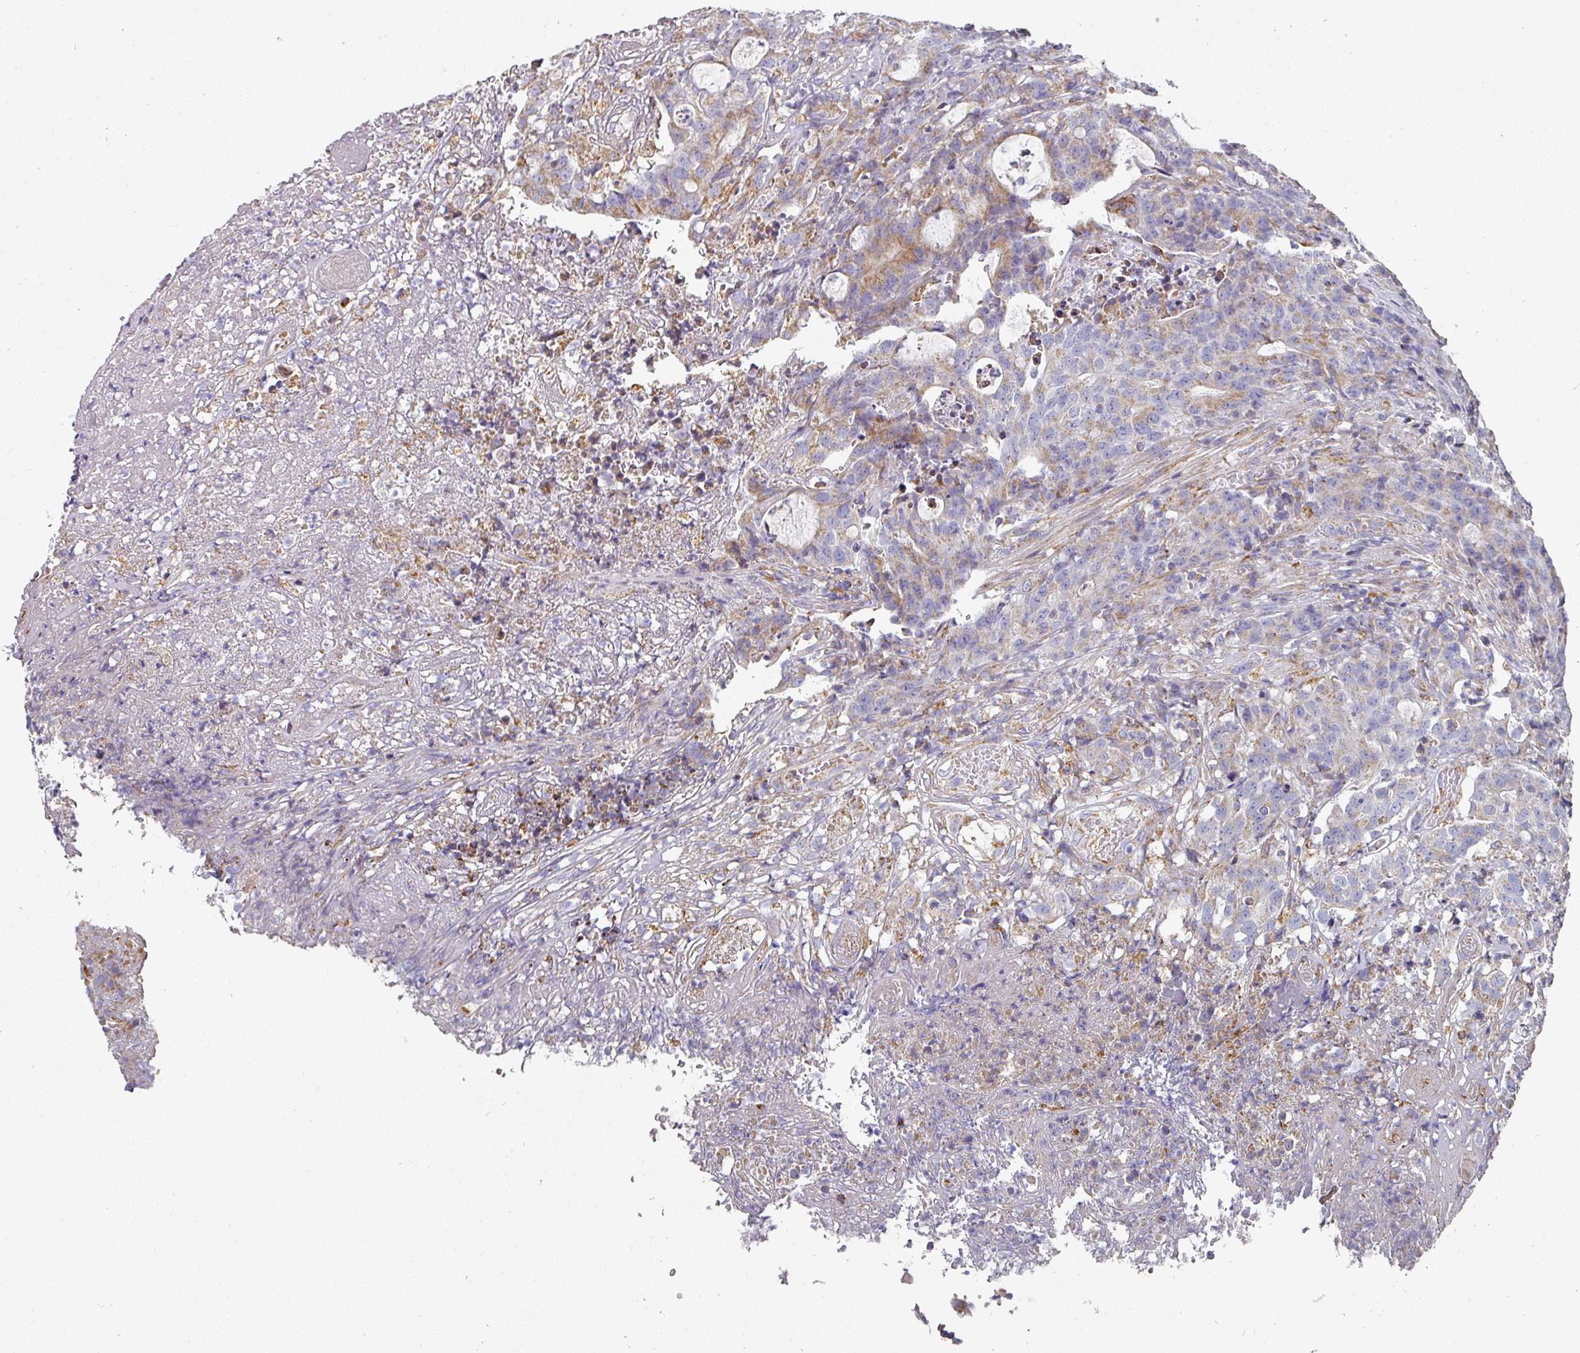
{"staining": {"intensity": "moderate", "quantity": "25%-75%", "location": "cytoplasmic/membranous"}, "tissue": "colorectal cancer", "cell_type": "Tumor cells", "image_type": "cancer", "snomed": [{"axis": "morphology", "description": "Adenocarcinoma, NOS"}, {"axis": "topography", "description": "Colon"}], "caption": "Moderate cytoplasmic/membranous protein staining is appreciated in about 25%-75% of tumor cells in colorectal cancer.", "gene": "UQCRFS1", "patient": {"sex": "male", "age": 83}}